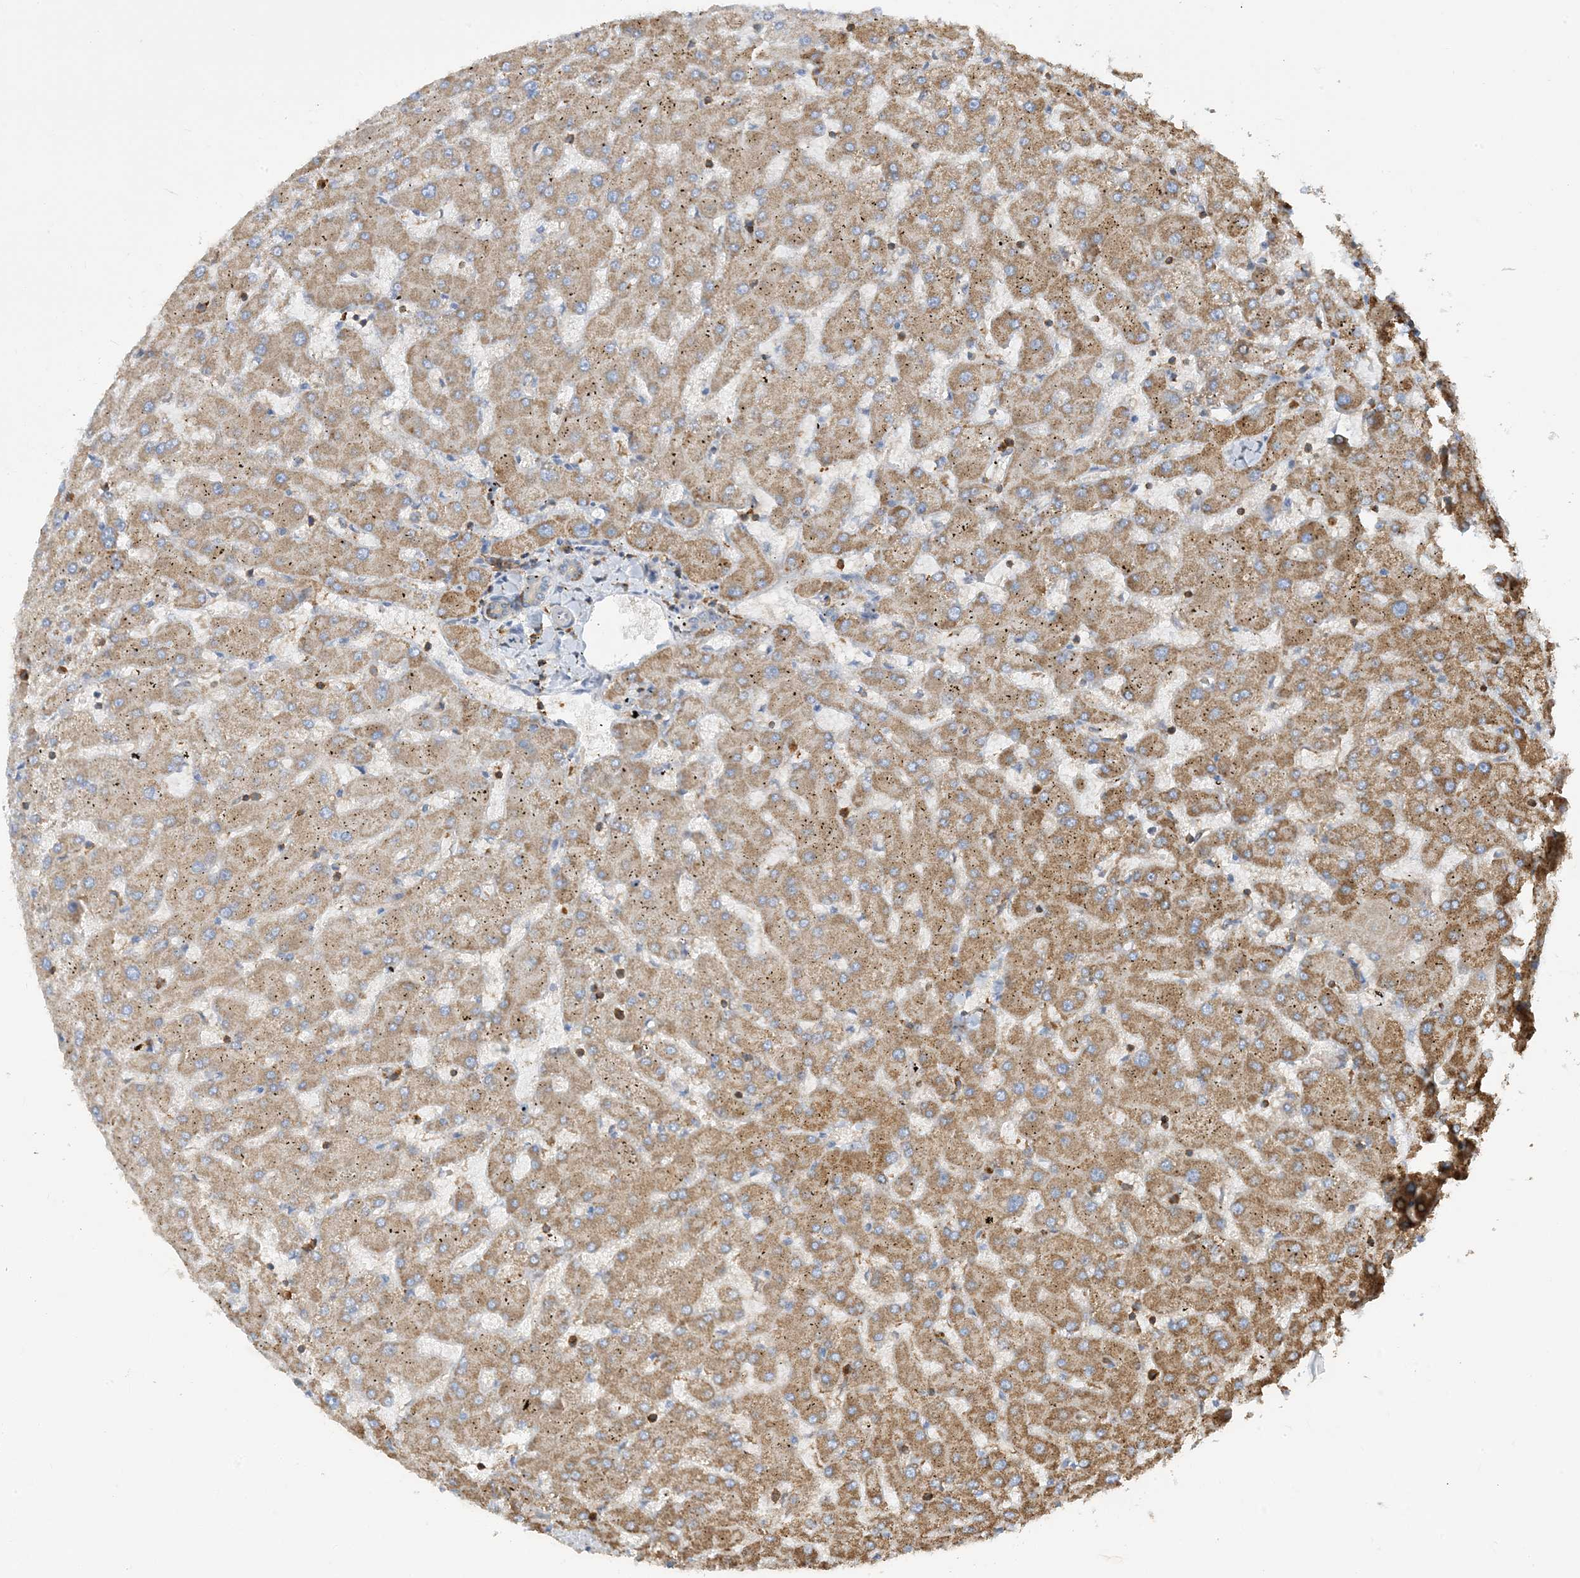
{"staining": {"intensity": "negative", "quantity": "none", "location": "none"}, "tissue": "liver", "cell_type": "Cholangiocytes", "image_type": "normal", "snomed": [{"axis": "morphology", "description": "Normal tissue, NOS"}, {"axis": "topography", "description": "Liver"}], "caption": "This is a micrograph of immunohistochemistry (IHC) staining of normal liver, which shows no expression in cholangiocytes.", "gene": "SFMBT2", "patient": {"sex": "female", "age": 63}}